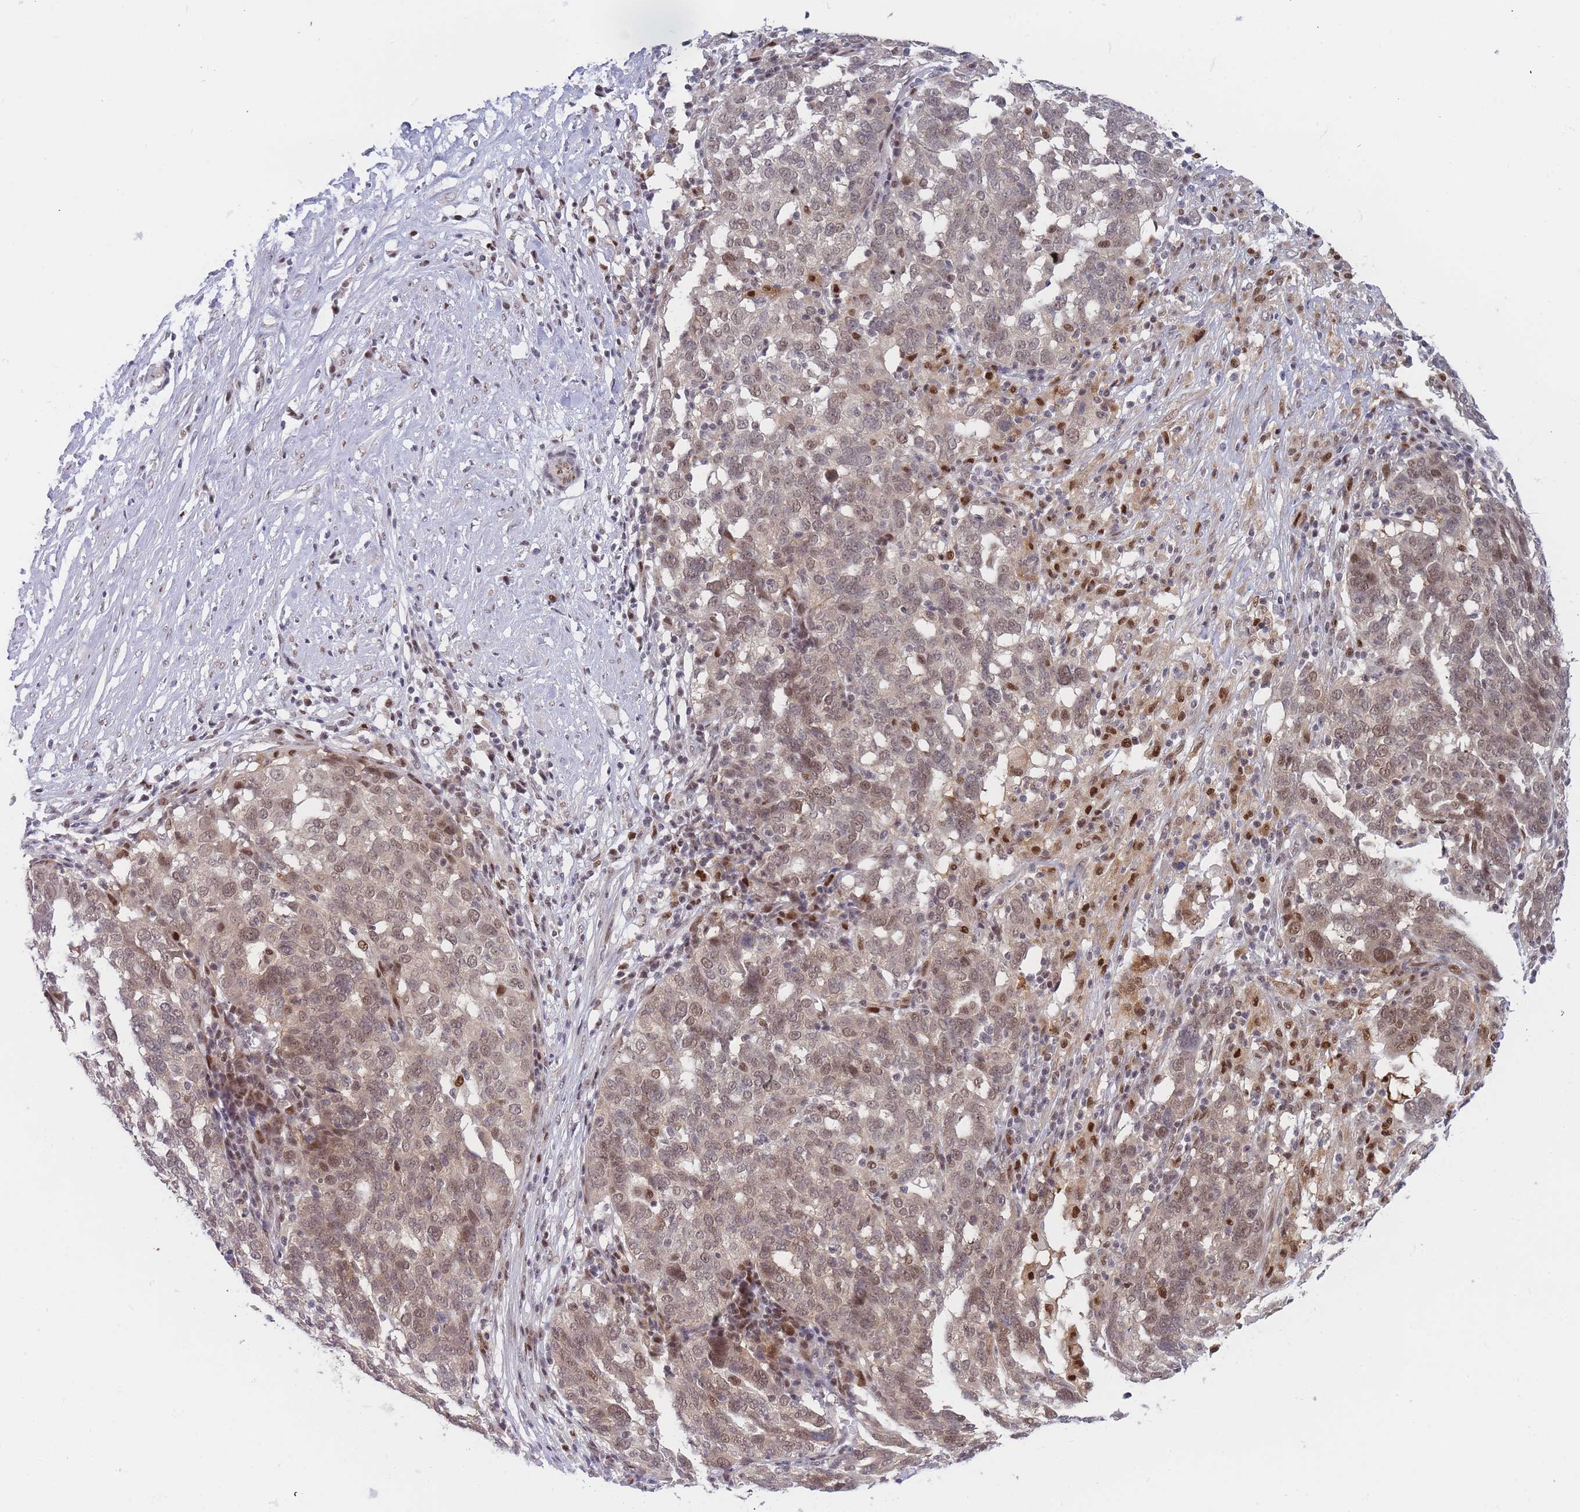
{"staining": {"intensity": "moderate", "quantity": ">75%", "location": "nuclear"}, "tissue": "ovarian cancer", "cell_type": "Tumor cells", "image_type": "cancer", "snomed": [{"axis": "morphology", "description": "Cystadenocarcinoma, serous, NOS"}, {"axis": "topography", "description": "Ovary"}], "caption": "Serous cystadenocarcinoma (ovarian) stained with a protein marker shows moderate staining in tumor cells.", "gene": "DEAF1", "patient": {"sex": "female", "age": 59}}